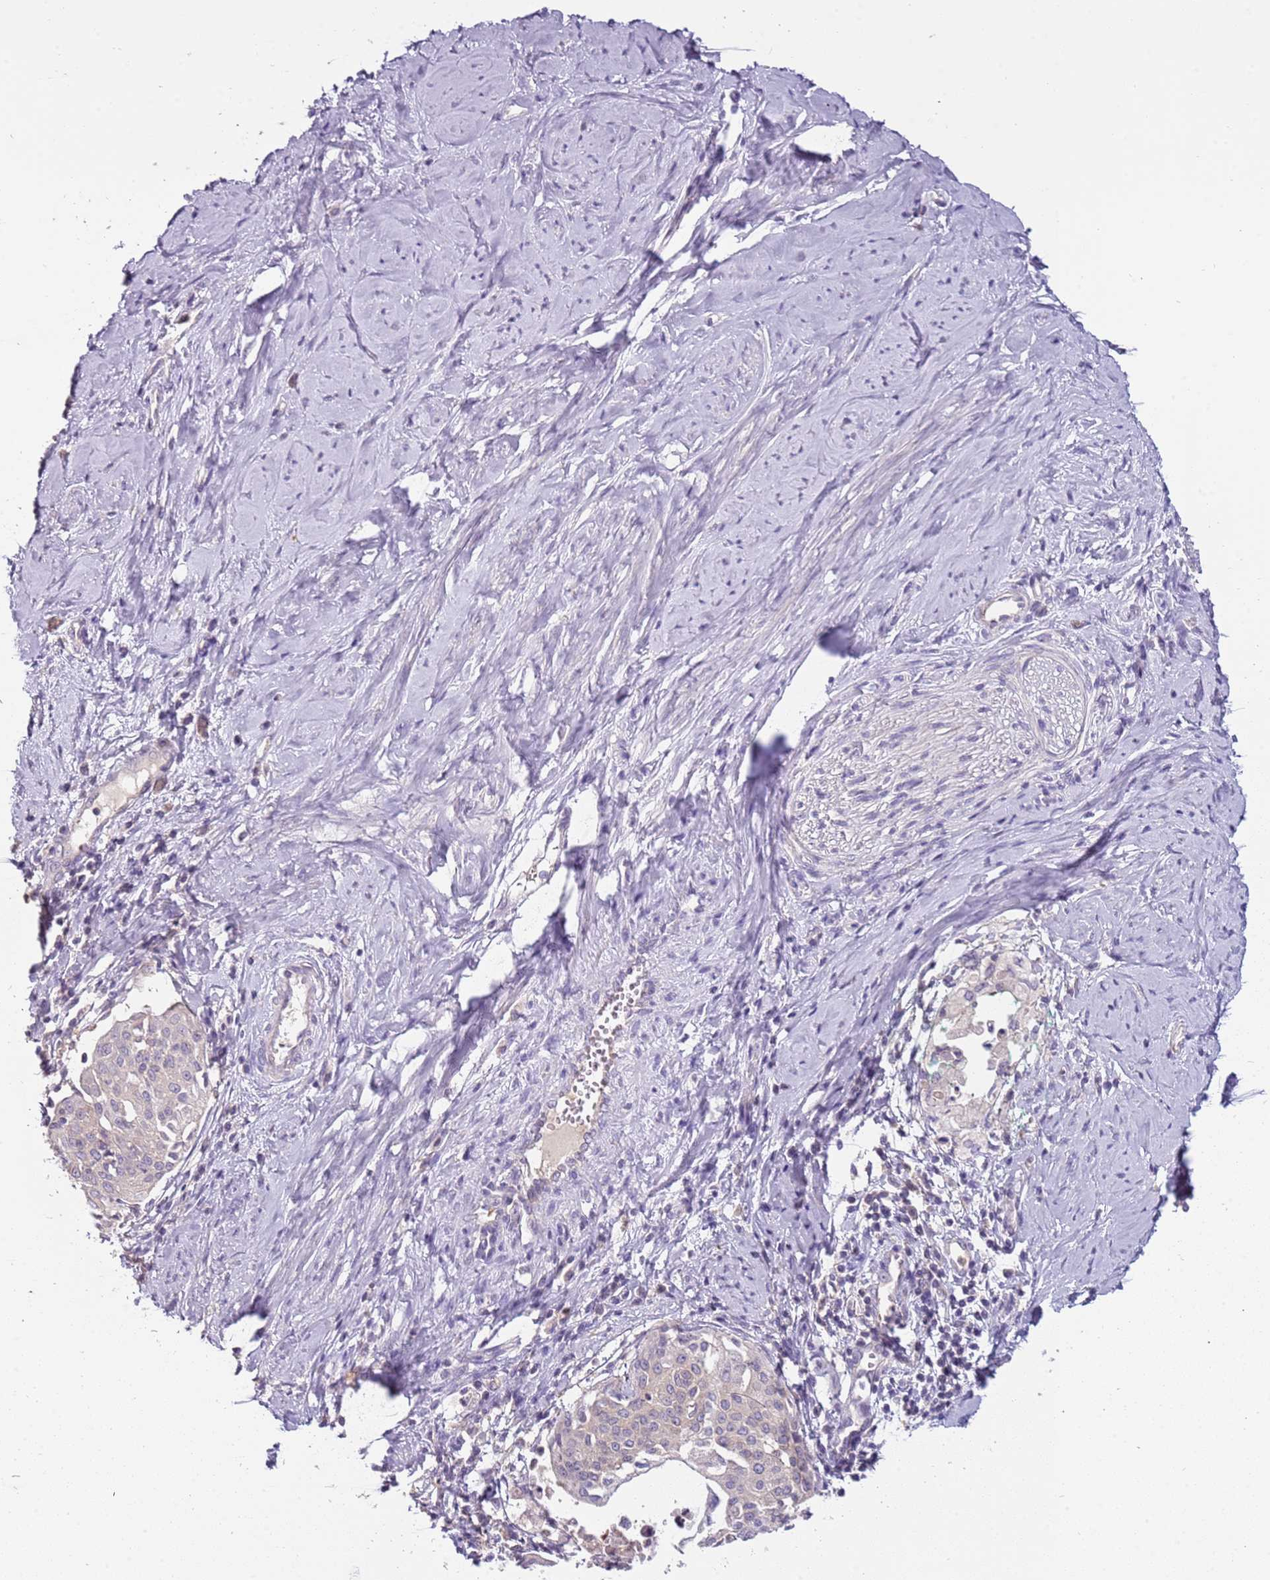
{"staining": {"intensity": "negative", "quantity": "none", "location": "none"}, "tissue": "cervical cancer", "cell_type": "Tumor cells", "image_type": "cancer", "snomed": [{"axis": "morphology", "description": "Squamous cell carcinoma, NOS"}, {"axis": "topography", "description": "Cervix"}], "caption": "Squamous cell carcinoma (cervical) stained for a protein using immunohistochemistry demonstrates no staining tumor cells.", "gene": "ARHGAP5", "patient": {"sex": "female", "age": 44}}